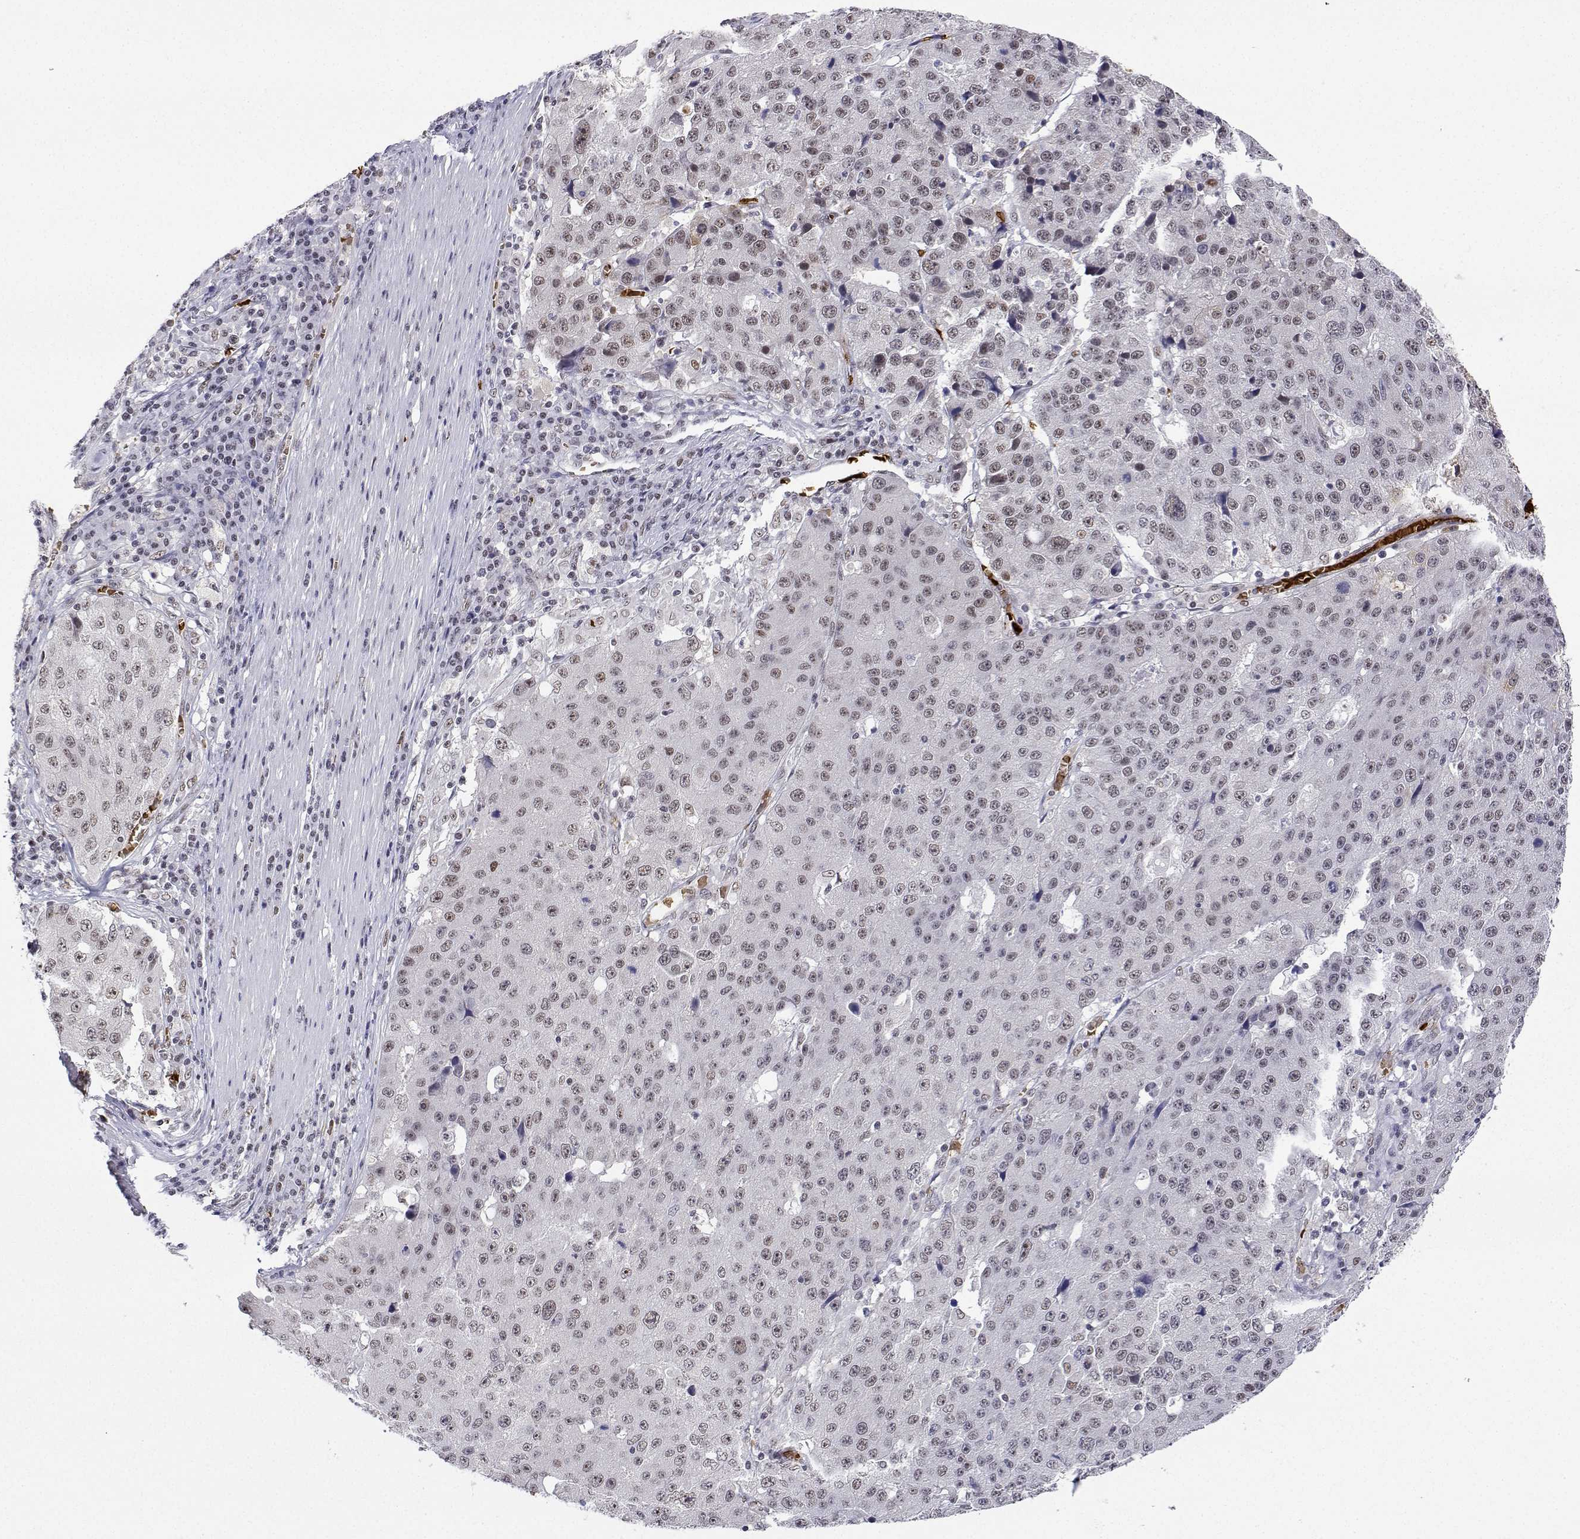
{"staining": {"intensity": "moderate", "quantity": "25%-75%", "location": "nuclear"}, "tissue": "stomach cancer", "cell_type": "Tumor cells", "image_type": "cancer", "snomed": [{"axis": "morphology", "description": "Adenocarcinoma, NOS"}, {"axis": "topography", "description": "Stomach"}], "caption": "A brown stain highlights moderate nuclear expression of a protein in stomach cancer (adenocarcinoma) tumor cells.", "gene": "ADAR", "patient": {"sex": "male", "age": 71}}